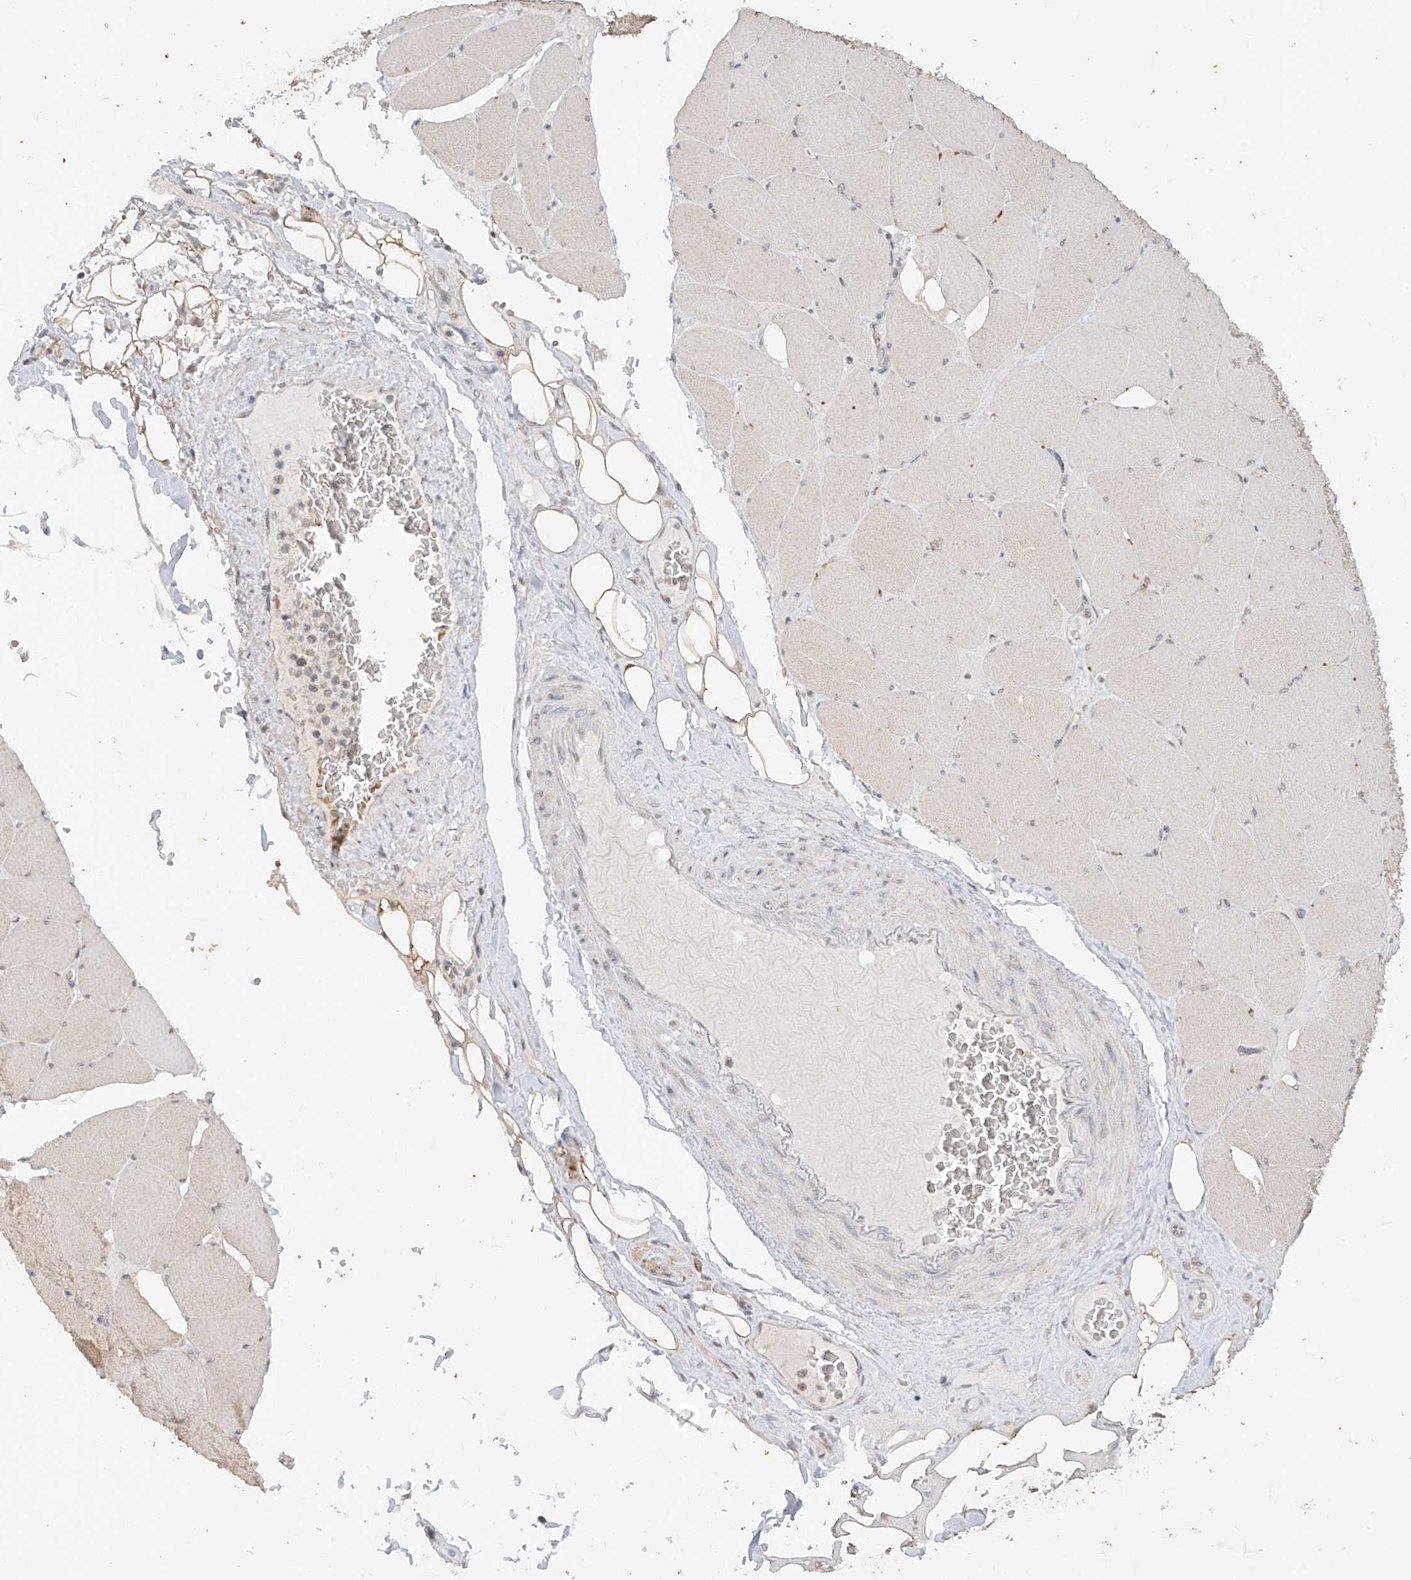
{"staining": {"intensity": "weak", "quantity": "<25%", "location": "cytoplasmic/membranous"}, "tissue": "skeletal muscle", "cell_type": "Myocytes", "image_type": "normal", "snomed": [{"axis": "morphology", "description": "Normal tissue, NOS"}, {"axis": "topography", "description": "Skeletal muscle"}, {"axis": "topography", "description": "Head-Neck"}], "caption": "Benign skeletal muscle was stained to show a protein in brown. There is no significant positivity in myocytes. (Stains: DAB (3,3'-diaminobenzidine) immunohistochemistry with hematoxylin counter stain, Microscopy: brightfield microscopy at high magnification).", "gene": "MTUS2", "patient": {"sex": "male", "age": 66}}